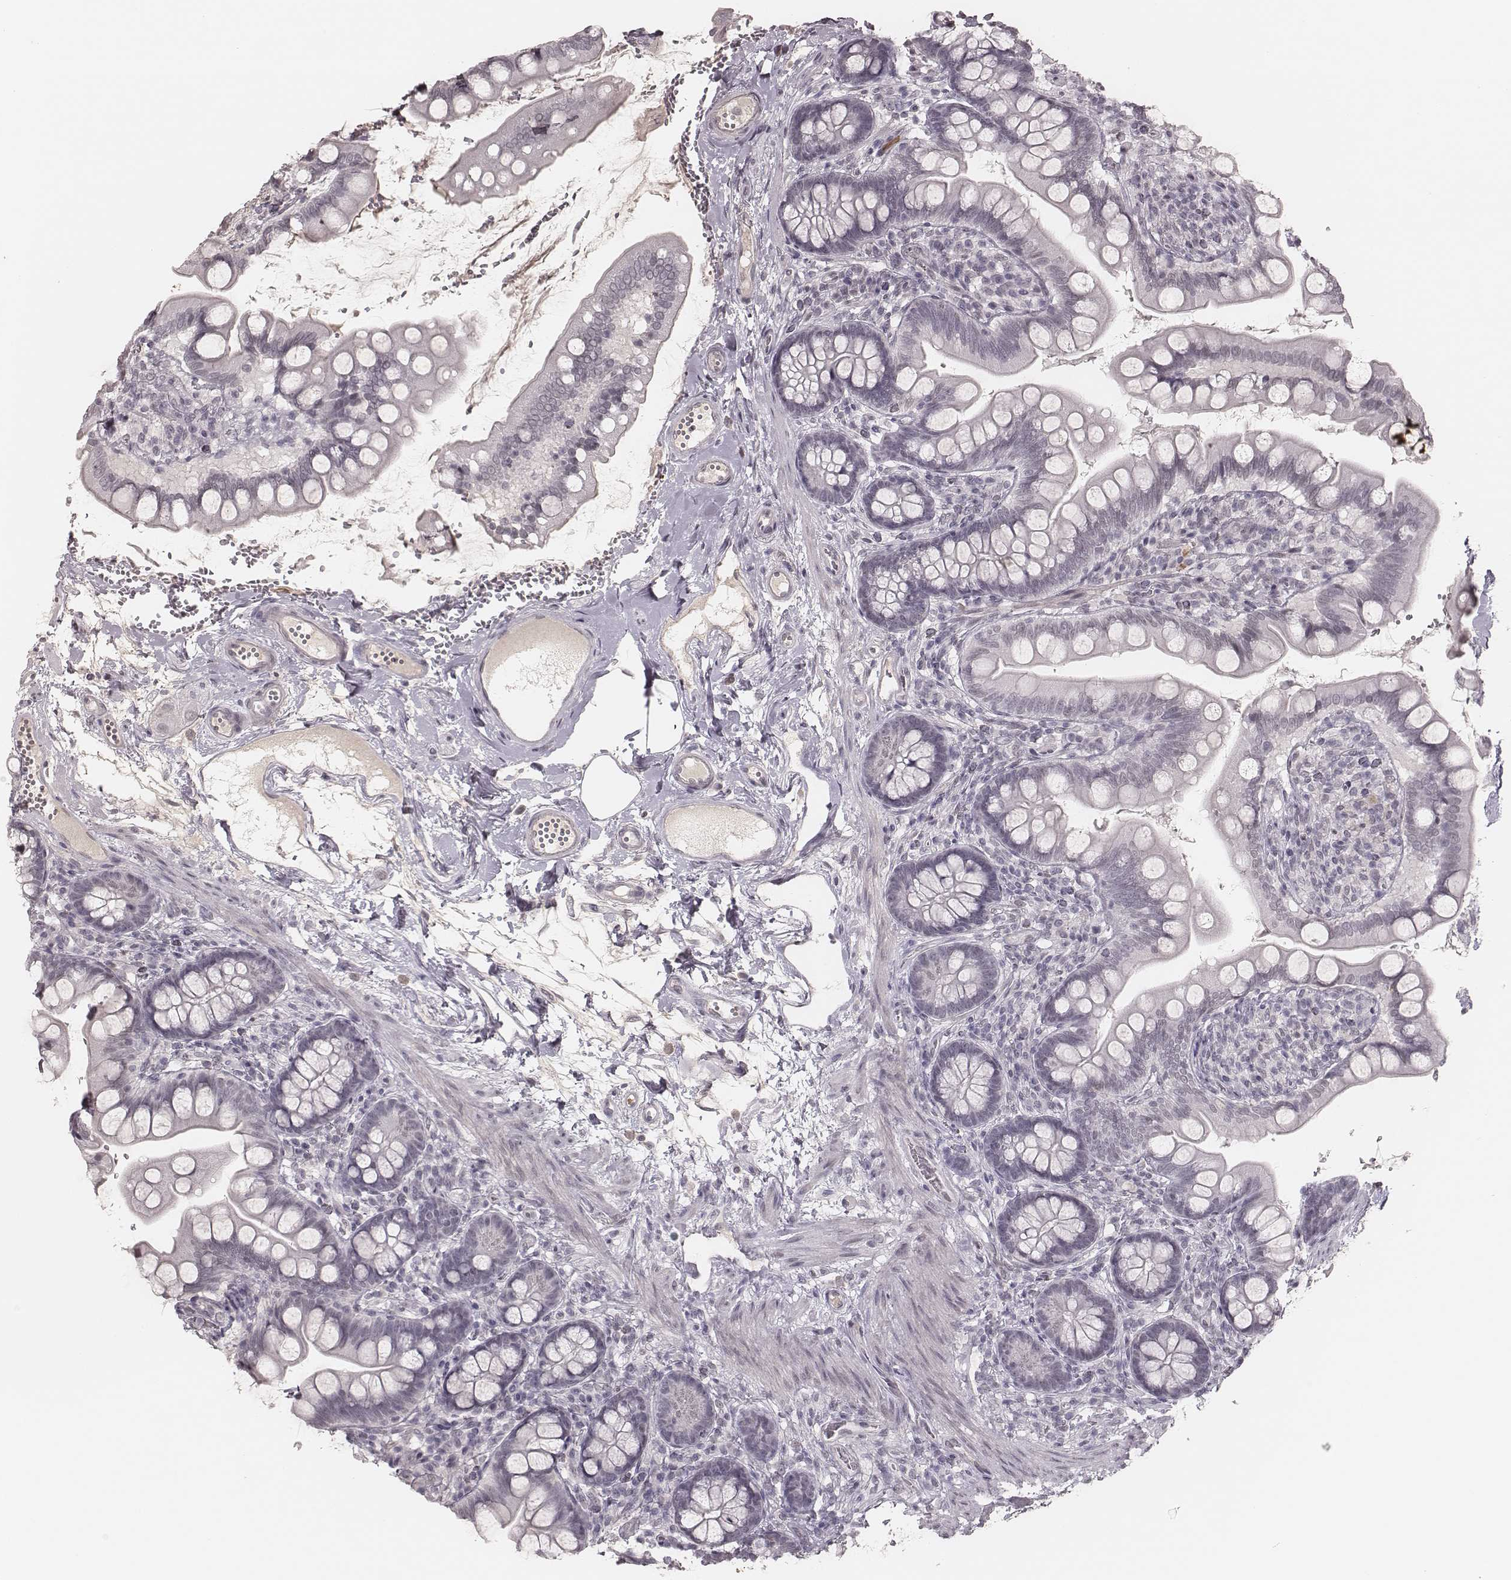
{"staining": {"intensity": "negative", "quantity": "none", "location": "none"}, "tissue": "small intestine", "cell_type": "Glandular cells", "image_type": "normal", "snomed": [{"axis": "morphology", "description": "Normal tissue, NOS"}, {"axis": "topography", "description": "Small intestine"}], "caption": "Immunohistochemistry of unremarkable small intestine shows no positivity in glandular cells.", "gene": "KITLG", "patient": {"sex": "female", "age": 56}}